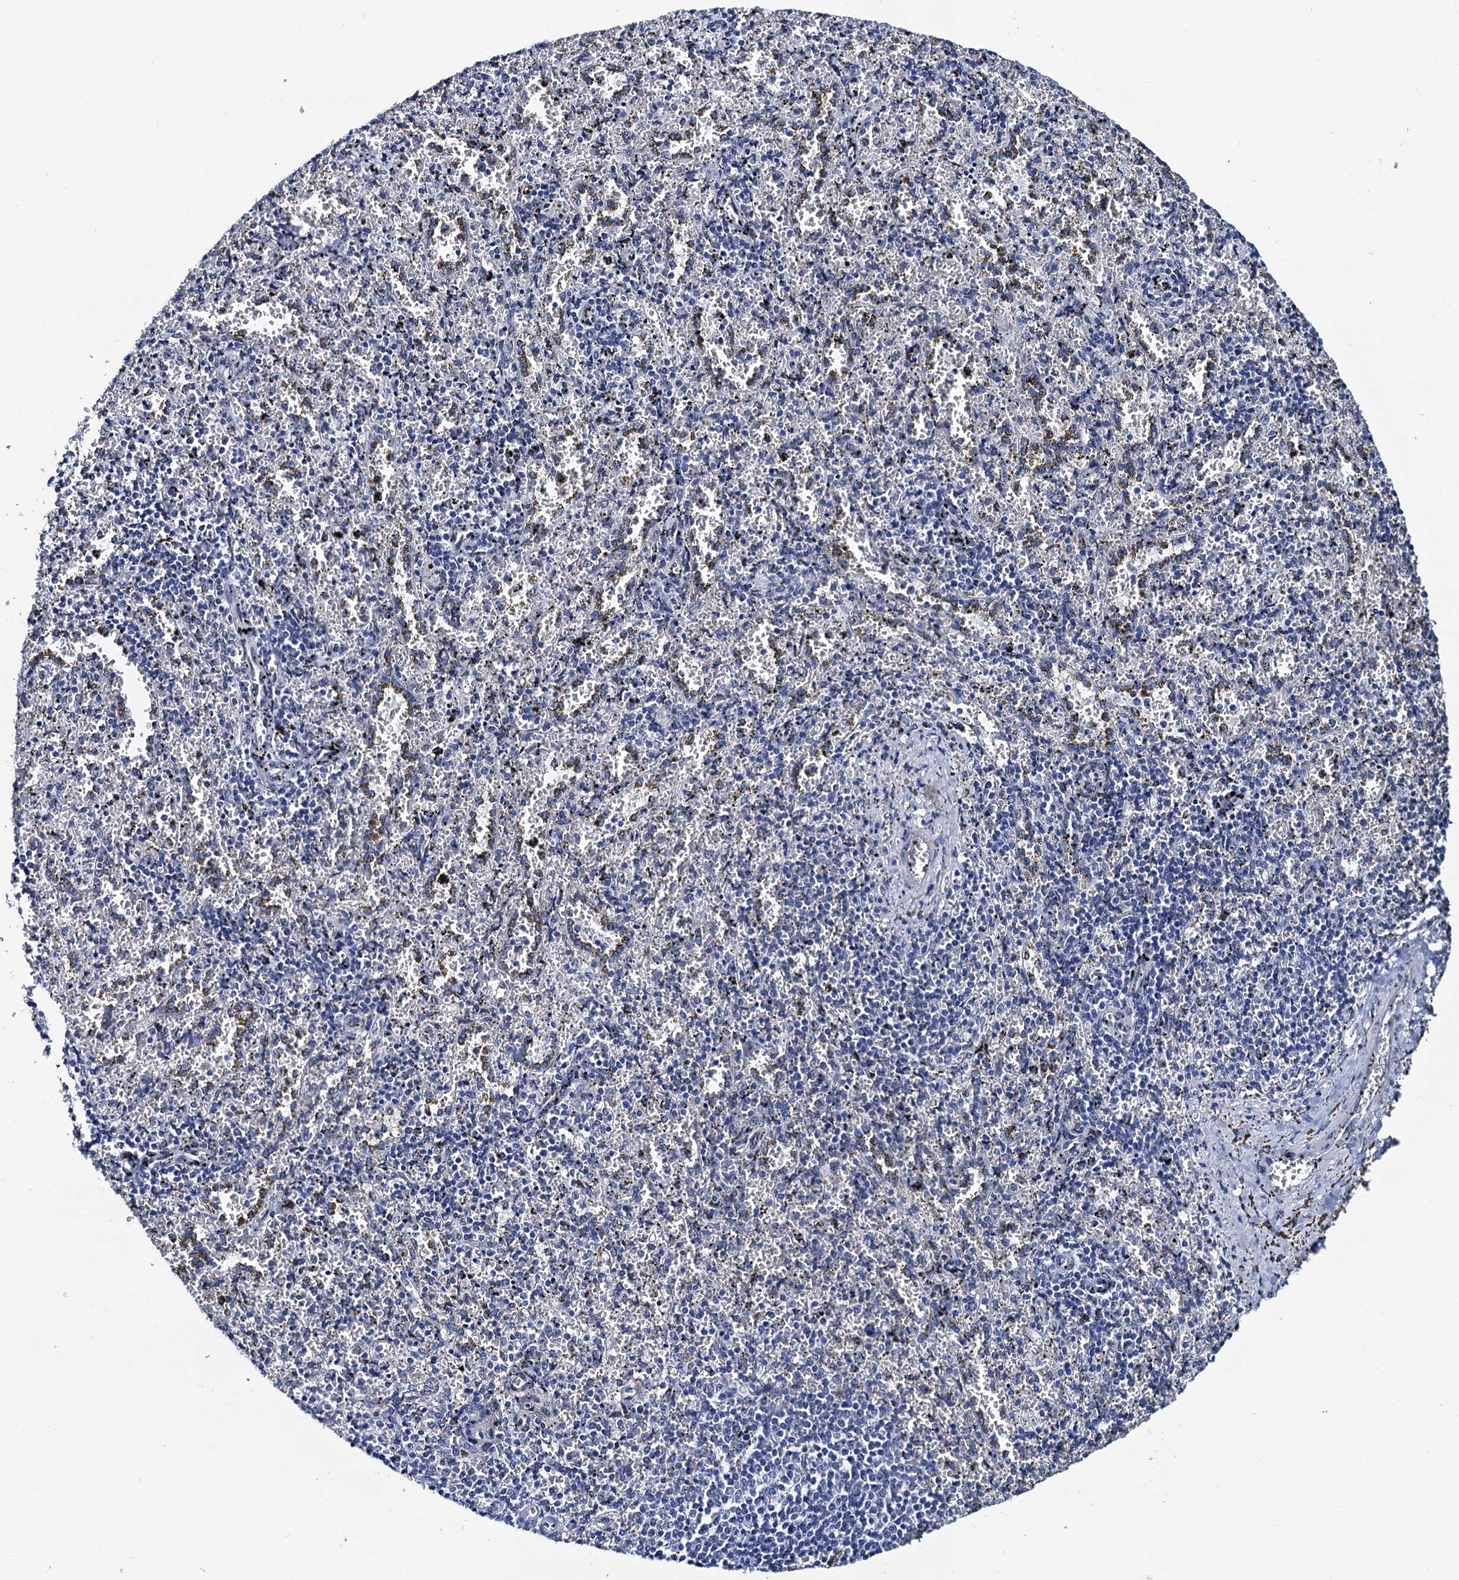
{"staining": {"intensity": "negative", "quantity": "none", "location": "none"}, "tissue": "spleen", "cell_type": "Cells in red pulp", "image_type": "normal", "snomed": [{"axis": "morphology", "description": "Normal tissue, NOS"}, {"axis": "topography", "description": "Spleen"}], "caption": "Protein analysis of benign spleen demonstrates no significant positivity in cells in red pulp.", "gene": "C16orf87", "patient": {"sex": "male", "age": 11}}